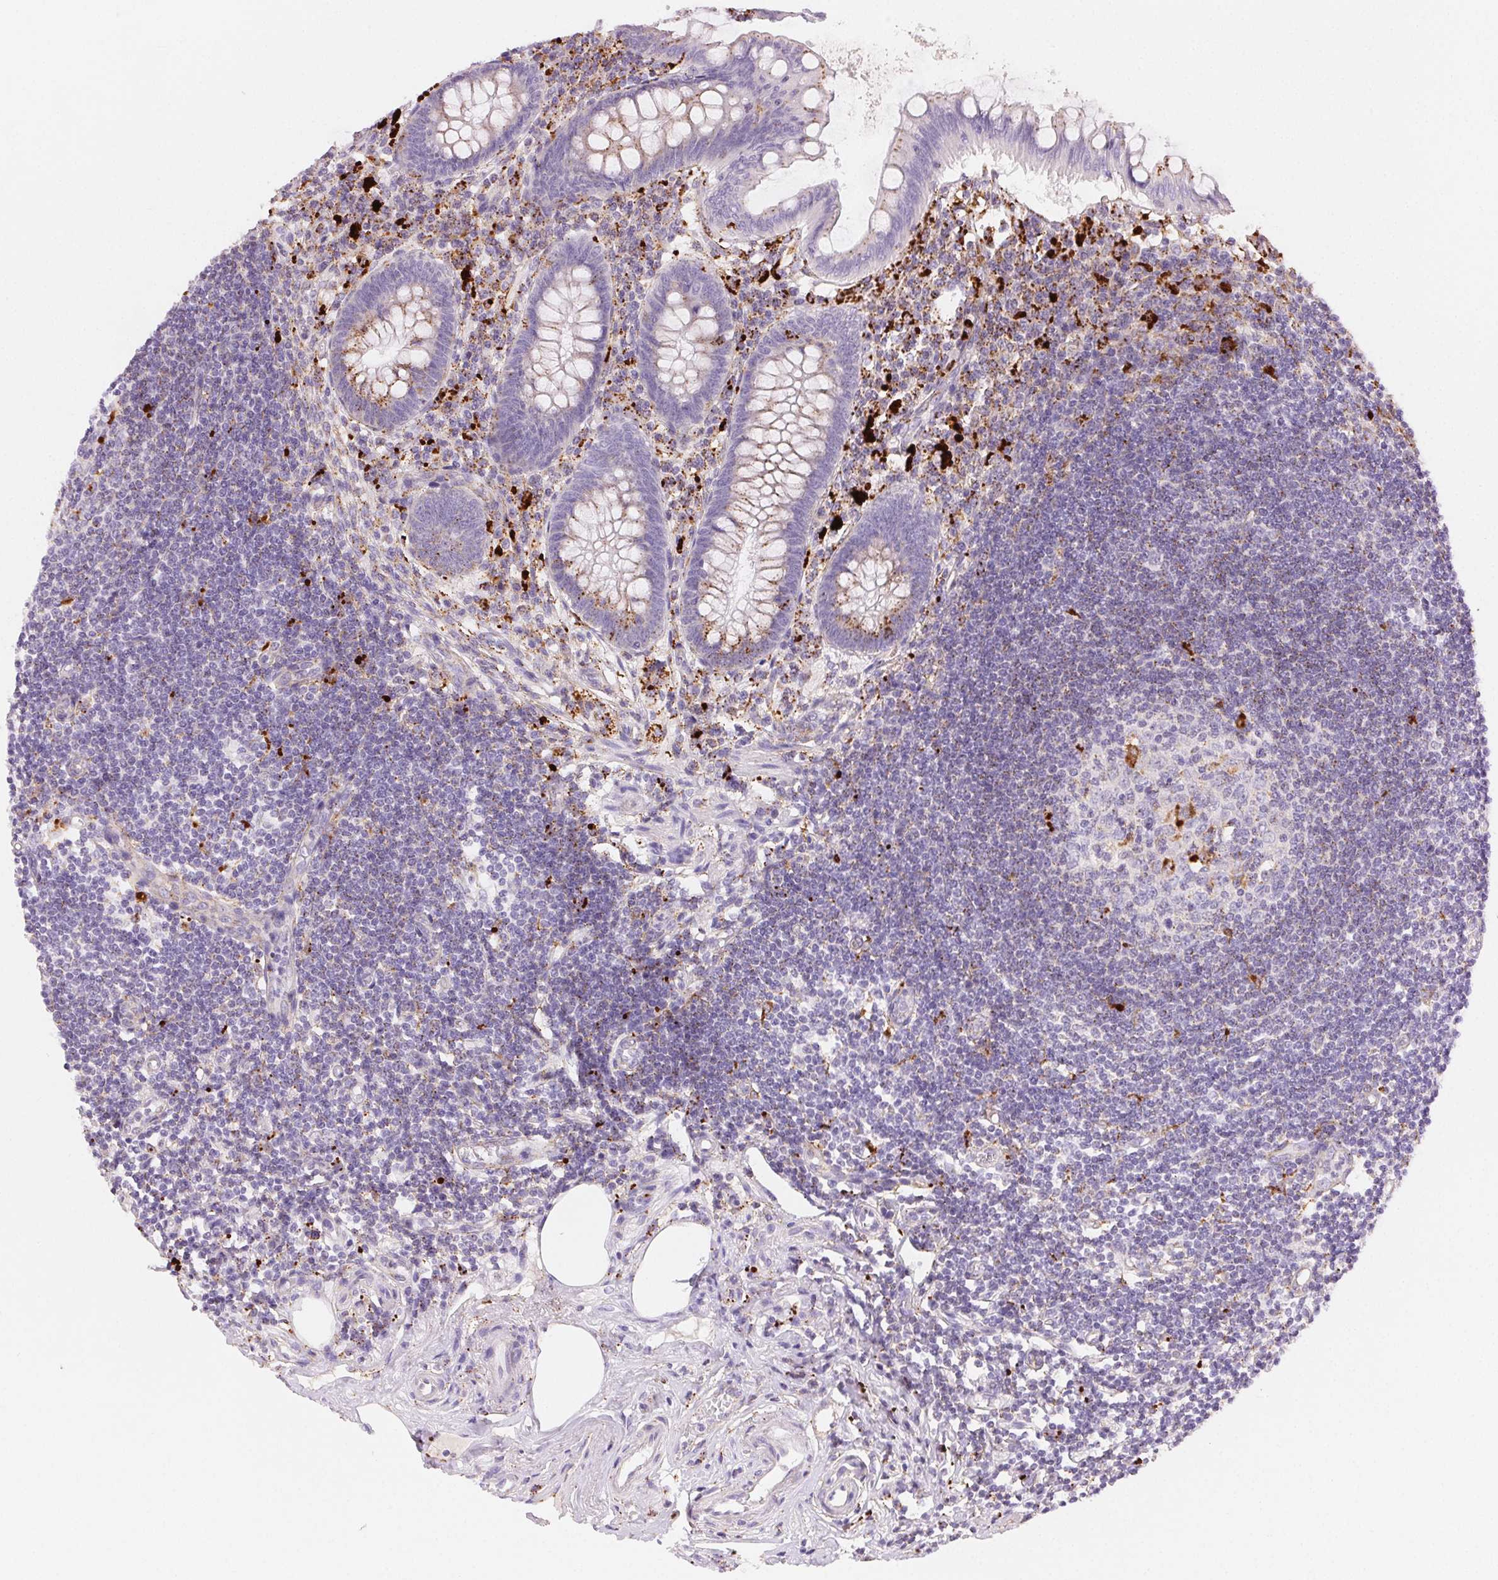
{"staining": {"intensity": "moderate", "quantity": "<25%", "location": "cytoplasmic/membranous"}, "tissue": "appendix", "cell_type": "Glandular cells", "image_type": "normal", "snomed": [{"axis": "morphology", "description": "Normal tissue, NOS"}, {"axis": "topography", "description": "Appendix"}], "caption": "Moderate cytoplasmic/membranous staining is seen in about <25% of glandular cells in unremarkable appendix.", "gene": "SCPEP1", "patient": {"sex": "female", "age": 57}}